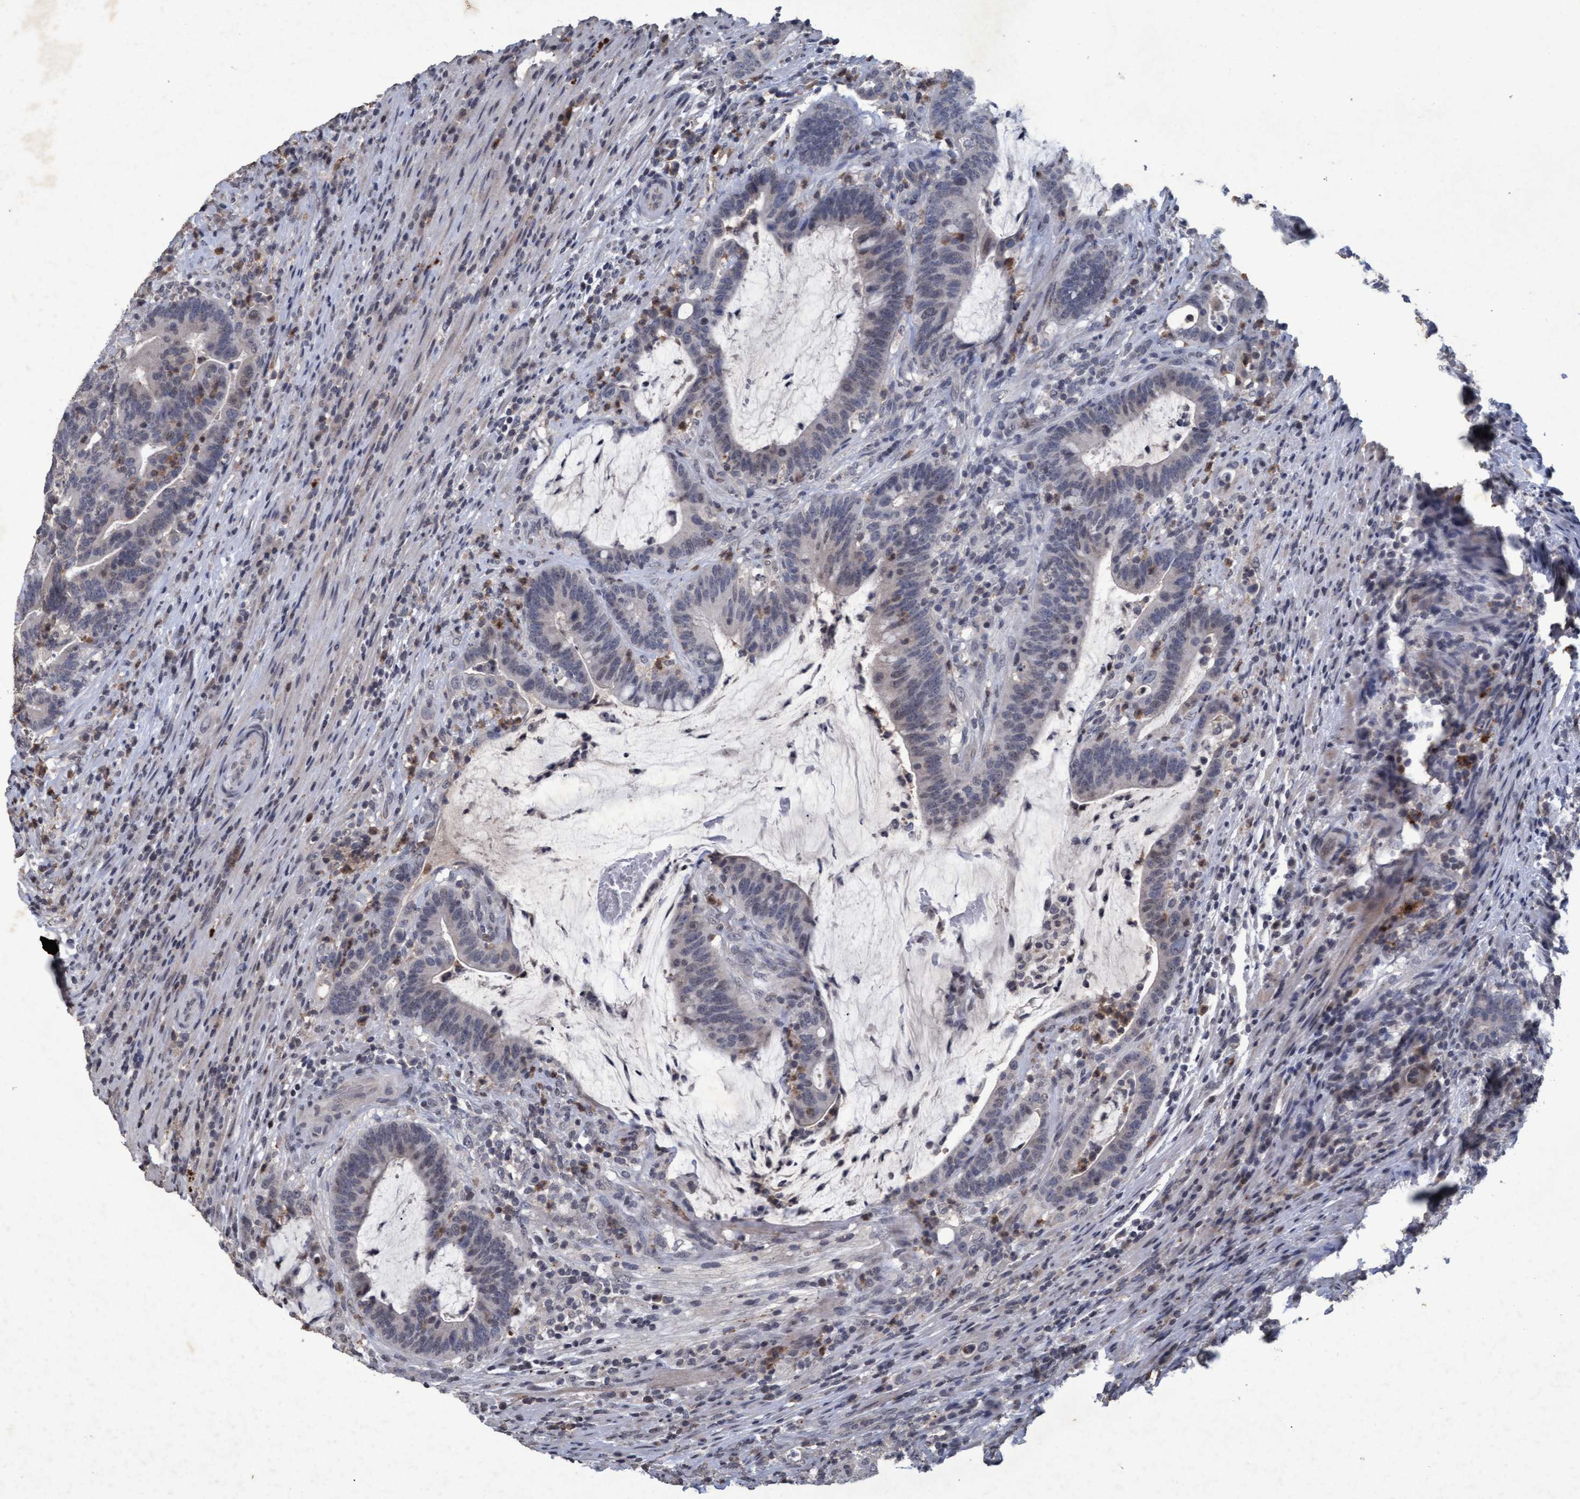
{"staining": {"intensity": "negative", "quantity": "none", "location": "none"}, "tissue": "colorectal cancer", "cell_type": "Tumor cells", "image_type": "cancer", "snomed": [{"axis": "morphology", "description": "Adenocarcinoma, NOS"}, {"axis": "topography", "description": "Colon"}], "caption": "A high-resolution image shows immunohistochemistry staining of colorectal cancer (adenocarcinoma), which displays no significant staining in tumor cells.", "gene": "GALC", "patient": {"sex": "female", "age": 66}}